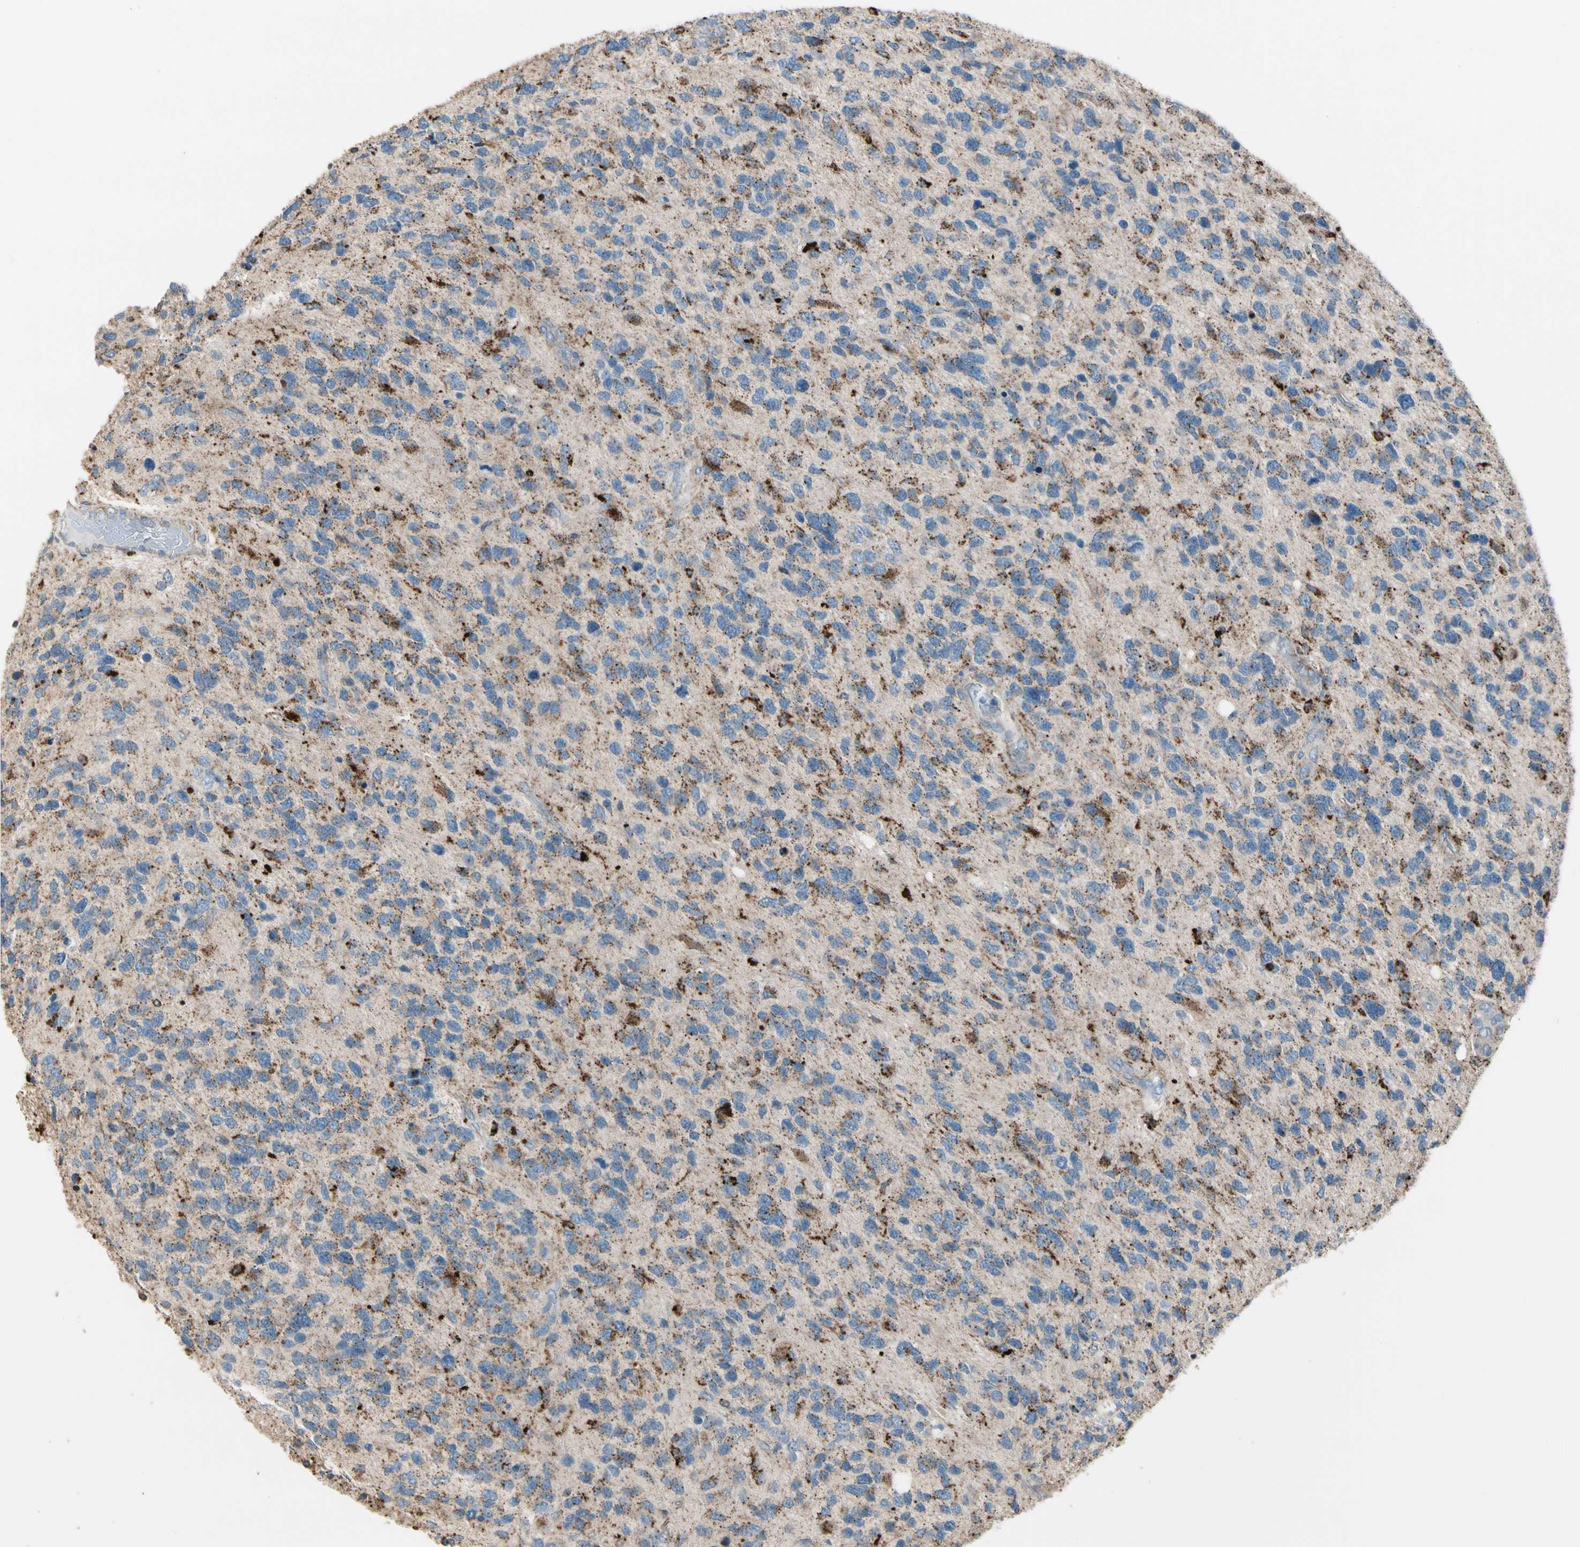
{"staining": {"intensity": "moderate", "quantity": "<25%", "location": "cytoplasmic/membranous"}, "tissue": "glioma", "cell_type": "Tumor cells", "image_type": "cancer", "snomed": [{"axis": "morphology", "description": "Glioma, malignant, High grade"}, {"axis": "topography", "description": "Brain"}], "caption": "Moderate cytoplasmic/membranous staining for a protein is present in about <25% of tumor cells of malignant high-grade glioma using immunohistochemistry.", "gene": "GM2A", "patient": {"sex": "female", "age": 58}}